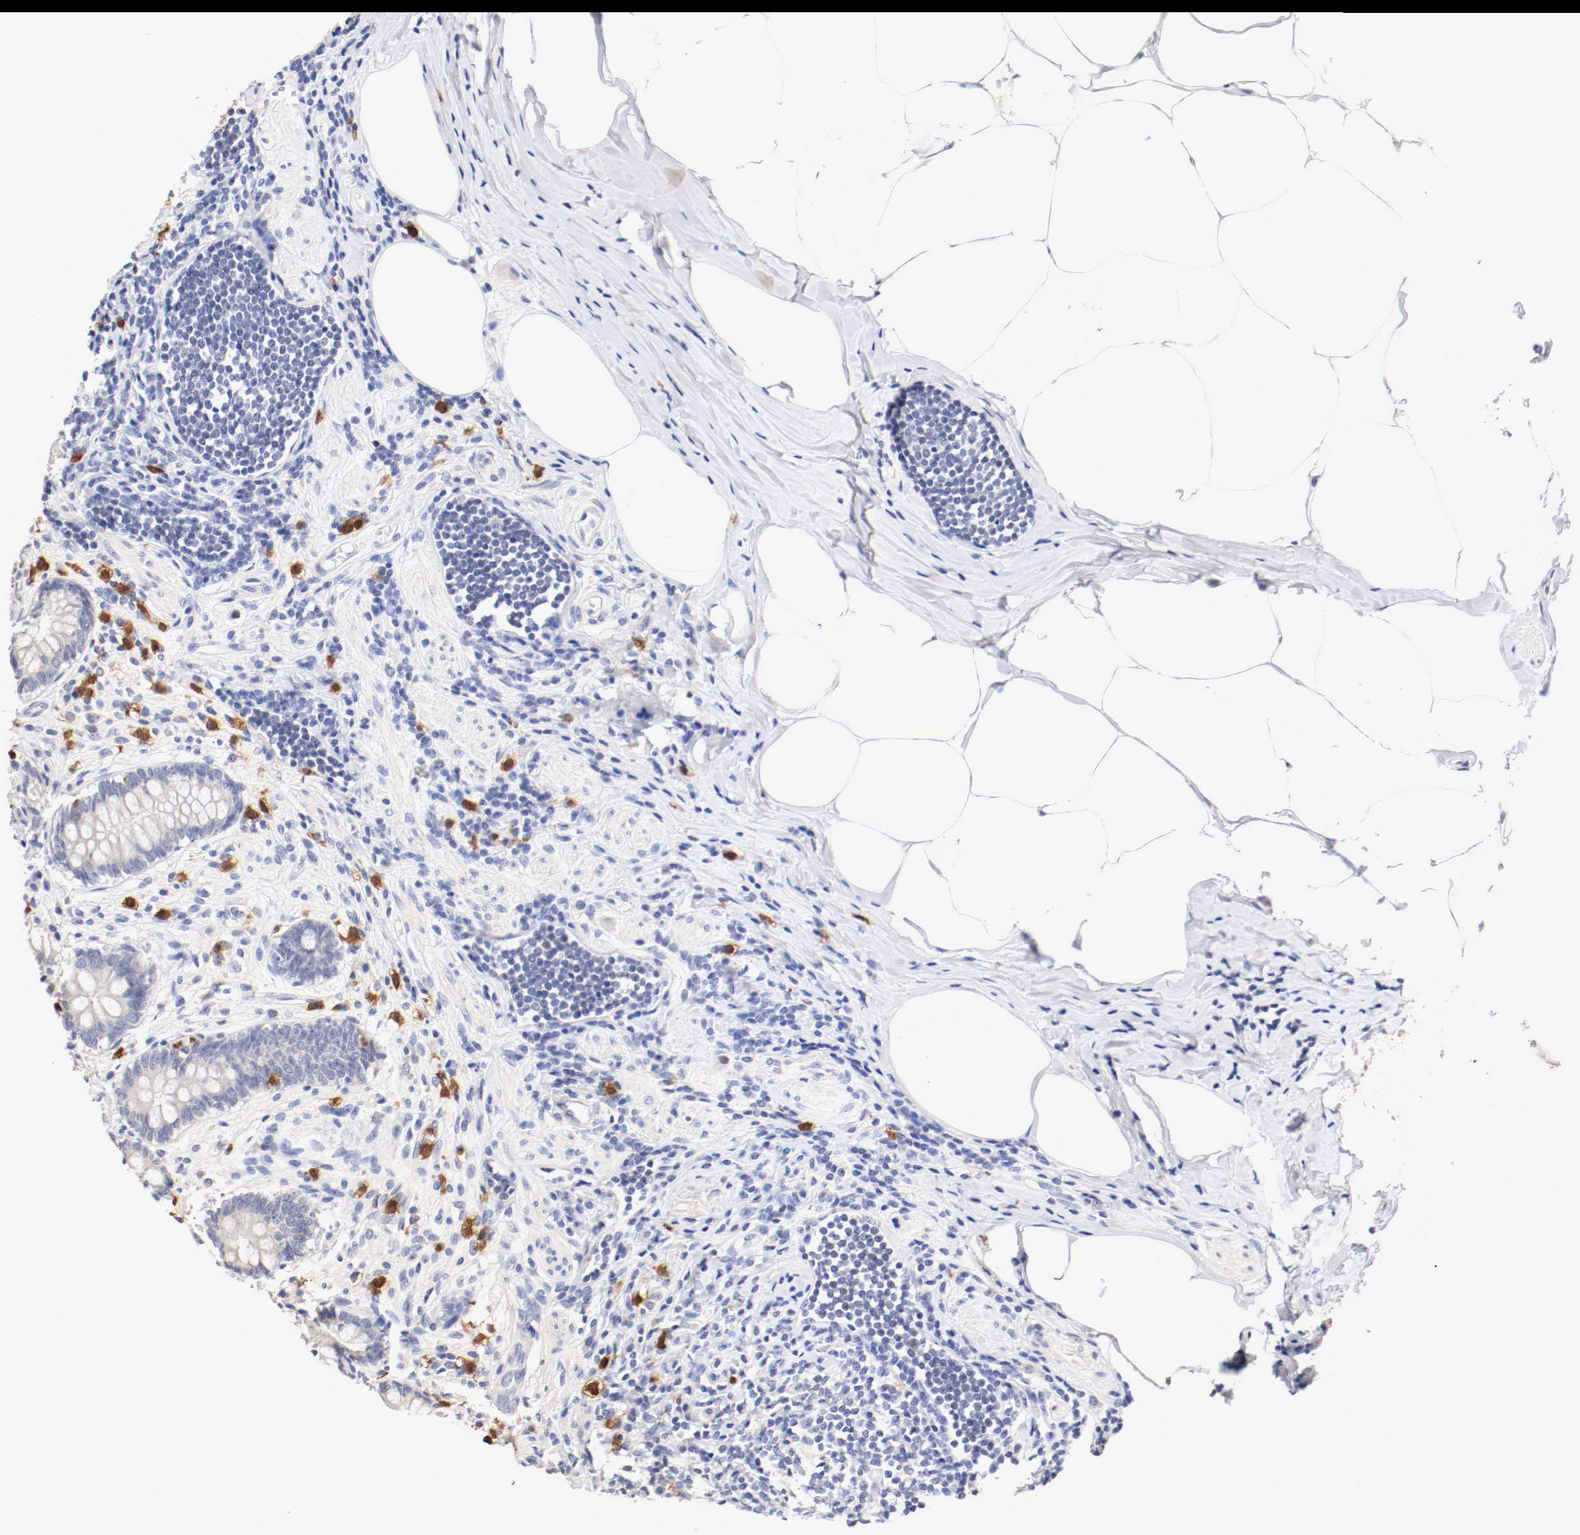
{"staining": {"intensity": "negative", "quantity": "none", "location": "none"}, "tissue": "appendix", "cell_type": "Glandular cells", "image_type": "normal", "snomed": [{"axis": "morphology", "description": "Normal tissue, NOS"}, {"axis": "topography", "description": "Appendix"}], "caption": "Glandular cells are negative for brown protein staining in unremarkable appendix.", "gene": "CEBPE", "patient": {"sex": "female", "age": 50}}